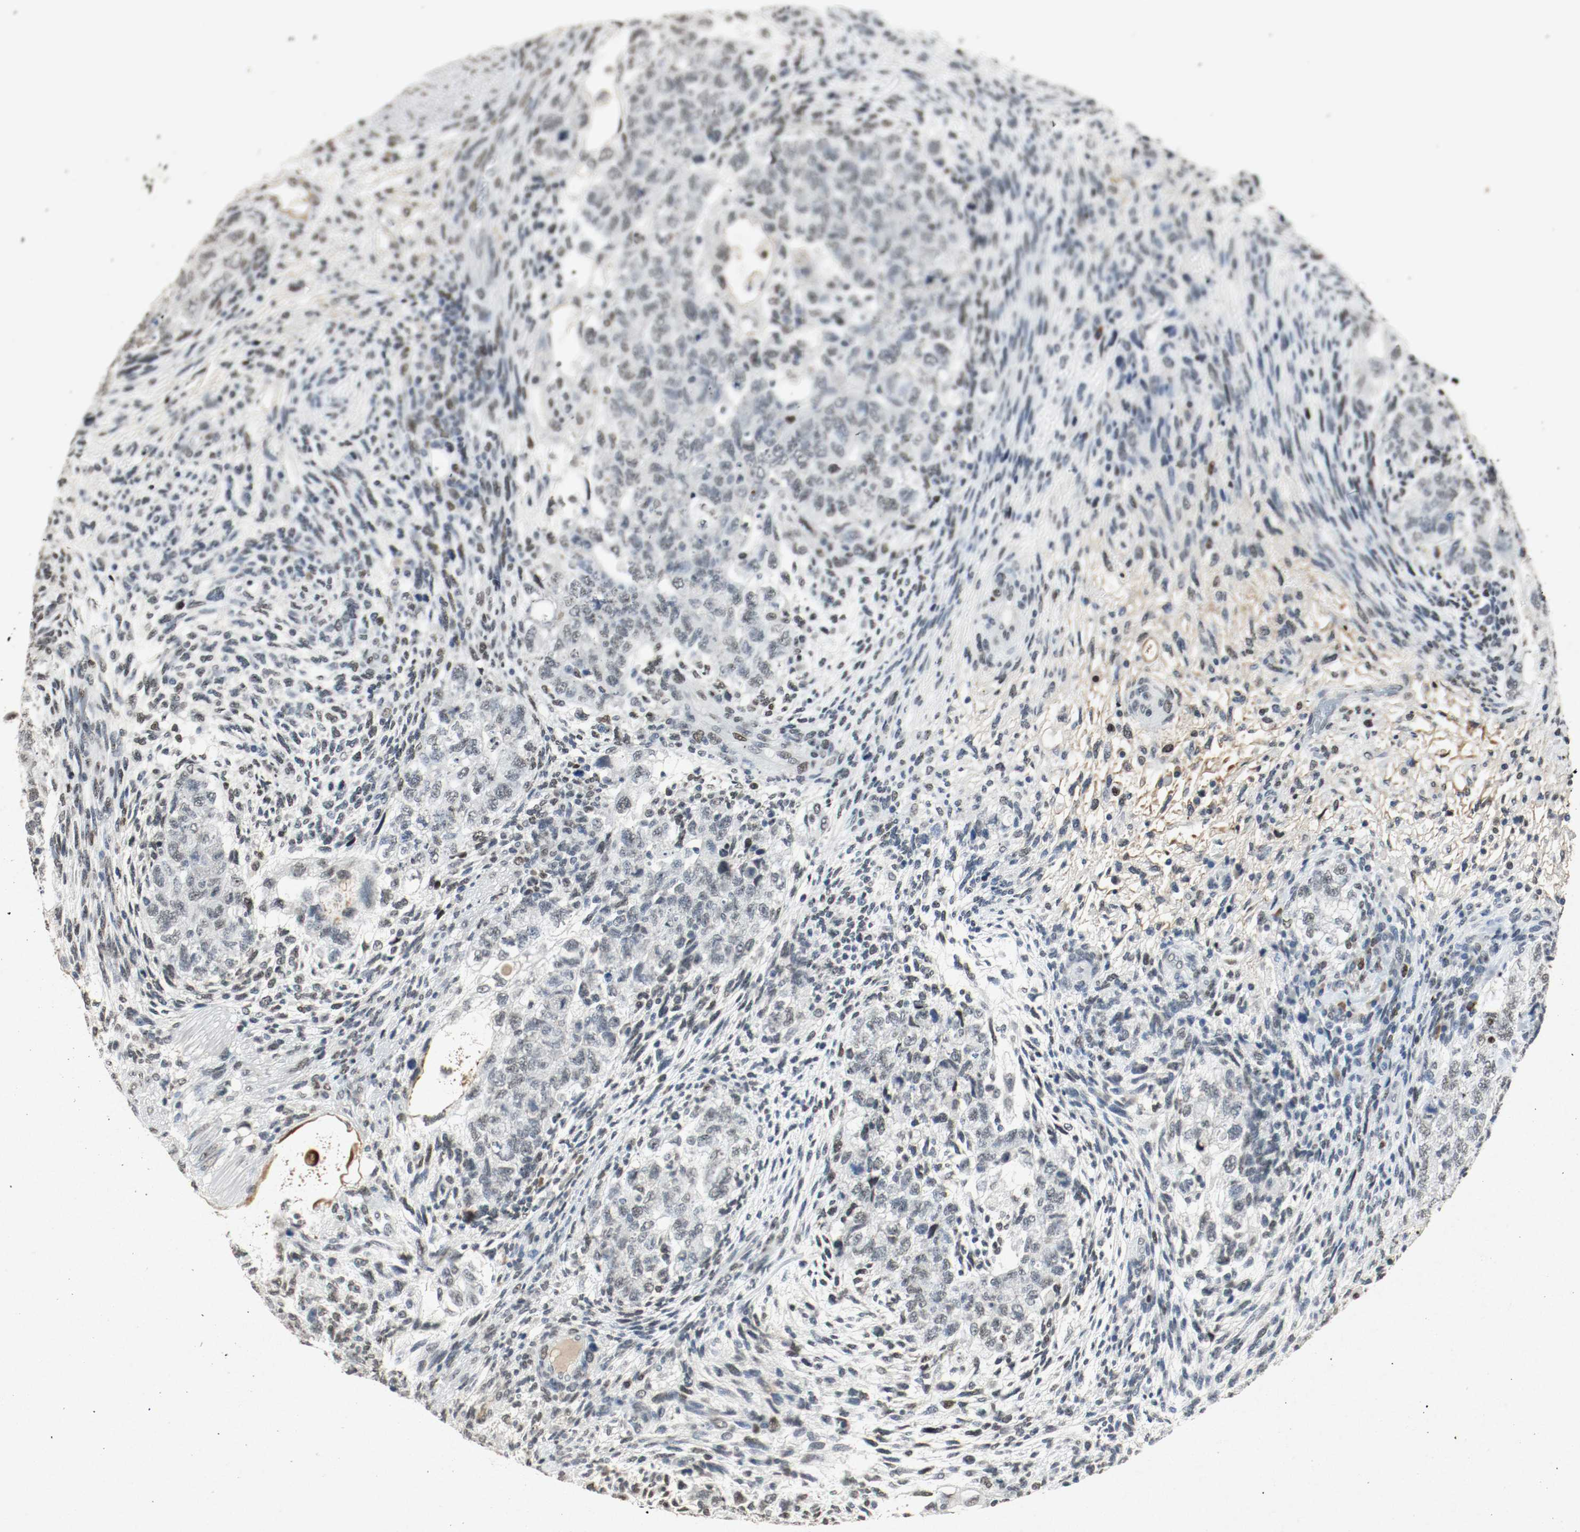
{"staining": {"intensity": "weak", "quantity": ">75%", "location": "nuclear"}, "tissue": "testis cancer", "cell_type": "Tumor cells", "image_type": "cancer", "snomed": [{"axis": "morphology", "description": "Normal tissue, NOS"}, {"axis": "morphology", "description": "Carcinoma, Embryonal, NOS"}, {"axis": "topography", "description": "Testis"}], "caption": "About >75% of tumor cells in human testis cancer display weak nuclear protein expression as visualized by brown immunohistochemical staining.", "gene": "DNMT1", "patient": {"sex": "male", "age": 36}}